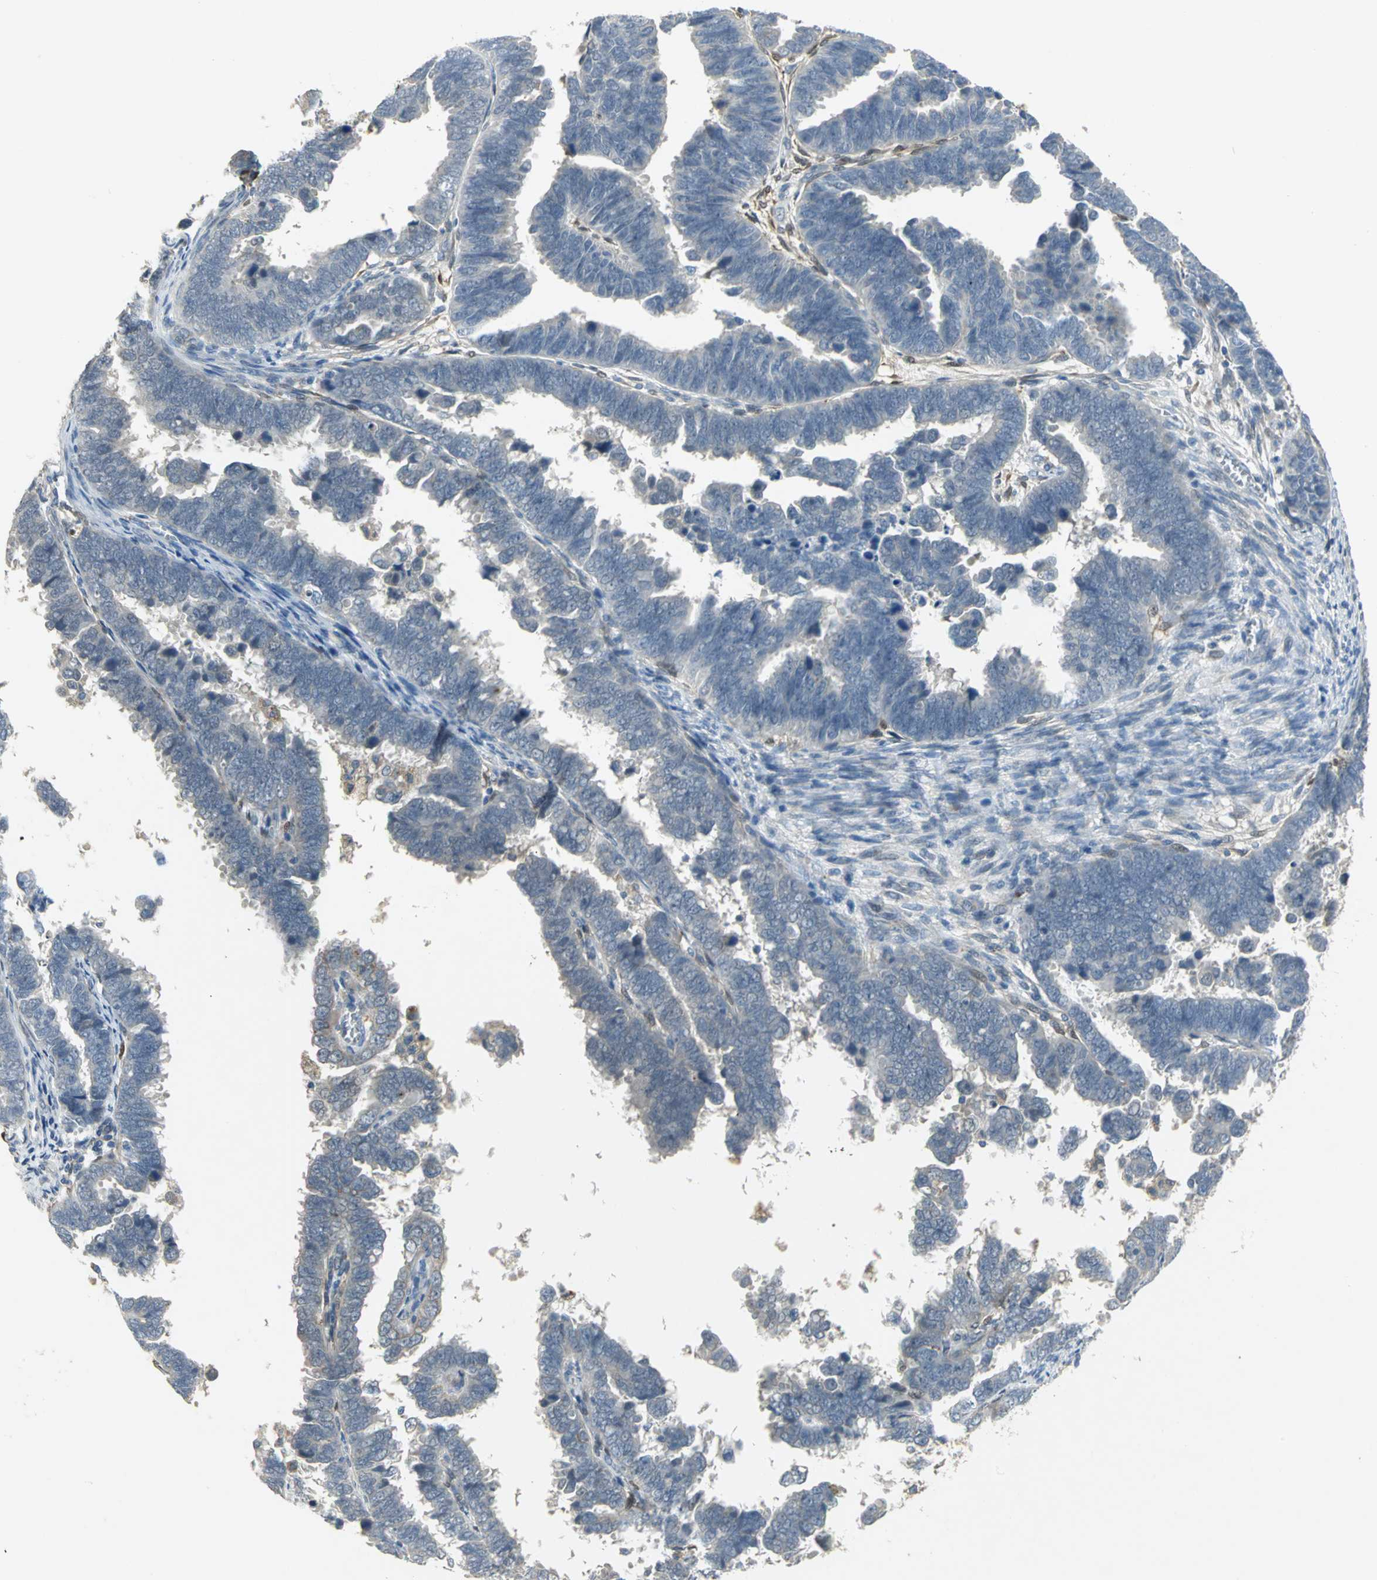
{"staining": {"intensity": "weak", "quantity": "<25%", "location": "cytoplasmic/membranous"}, "tissue": "endometrial cancer", "cell_type": "Tumor cells", "image_type": "cancer", "snomed": [{"axis": "morphology", "description": "Adenocarcinoma, NOS"}, {"axis": "topography", "description": "Endometrium"}], "caption": "A micrograph of endometrial cancer stained for a protein exhibits no brown staining in tumor cells.", "gene": "IL17RB", "patient": {"sex": "female", "age": 75}}